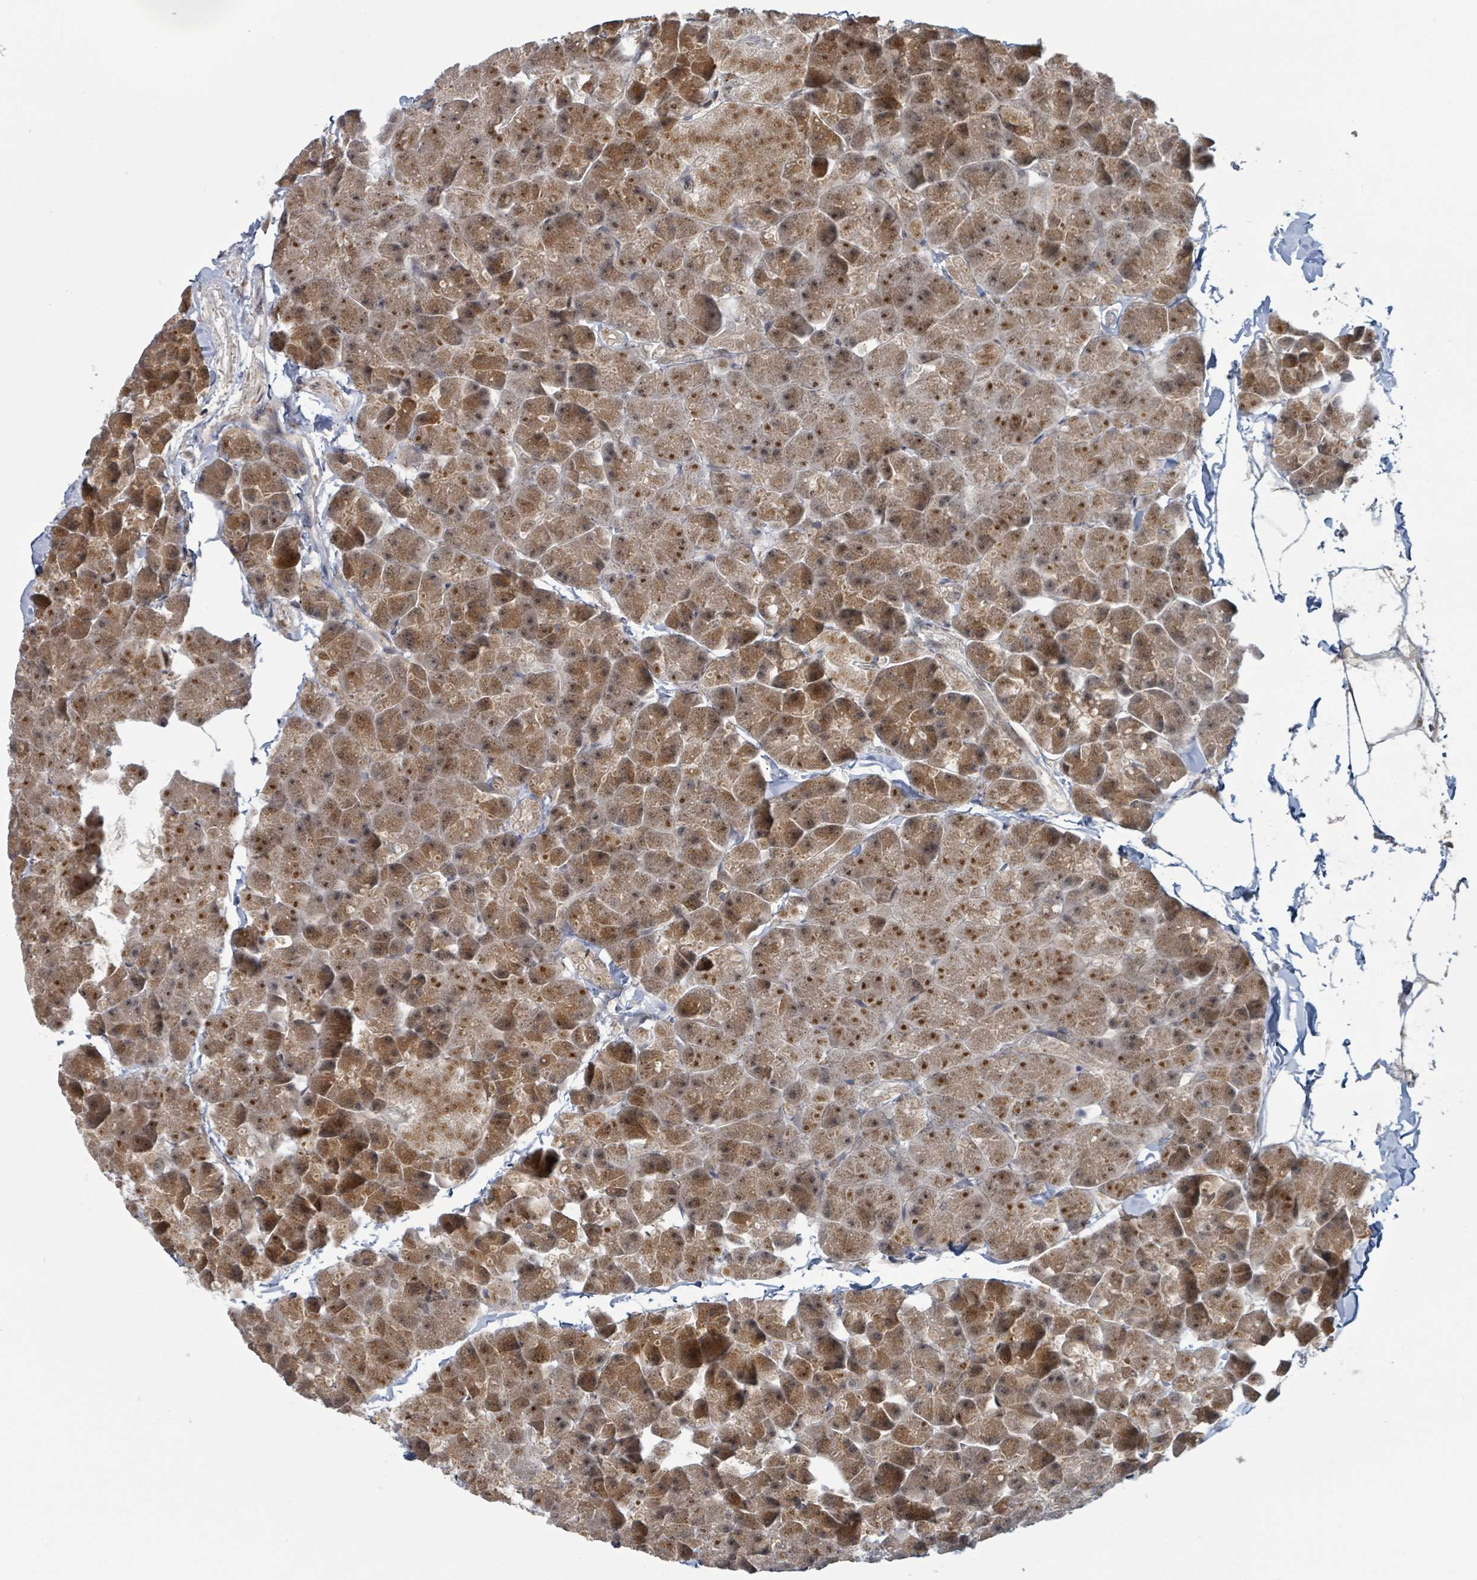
{"staining": {"intensity": "moderate", "quantity": "25%-75%", "location": "cytoplasmic/membranous,nuclear"}, "tissue": "pancreas", "cell_type": "Exocrine glandular cells", "image_type": "normal", "snomed": [{"axis": "morphology", "description": "Normal tissue, NOS"}, {"axis": "topography", "description": "Pancreas"}], "caption": "Exocrine glandular cells display medium levels of moderate cytoplasmic/membranous,nuclear expression in about 25%-75% of cells in unremarkable pancreas.", "gene": "GTF3C1", "patient": {"sex": "male", "age": 35}}